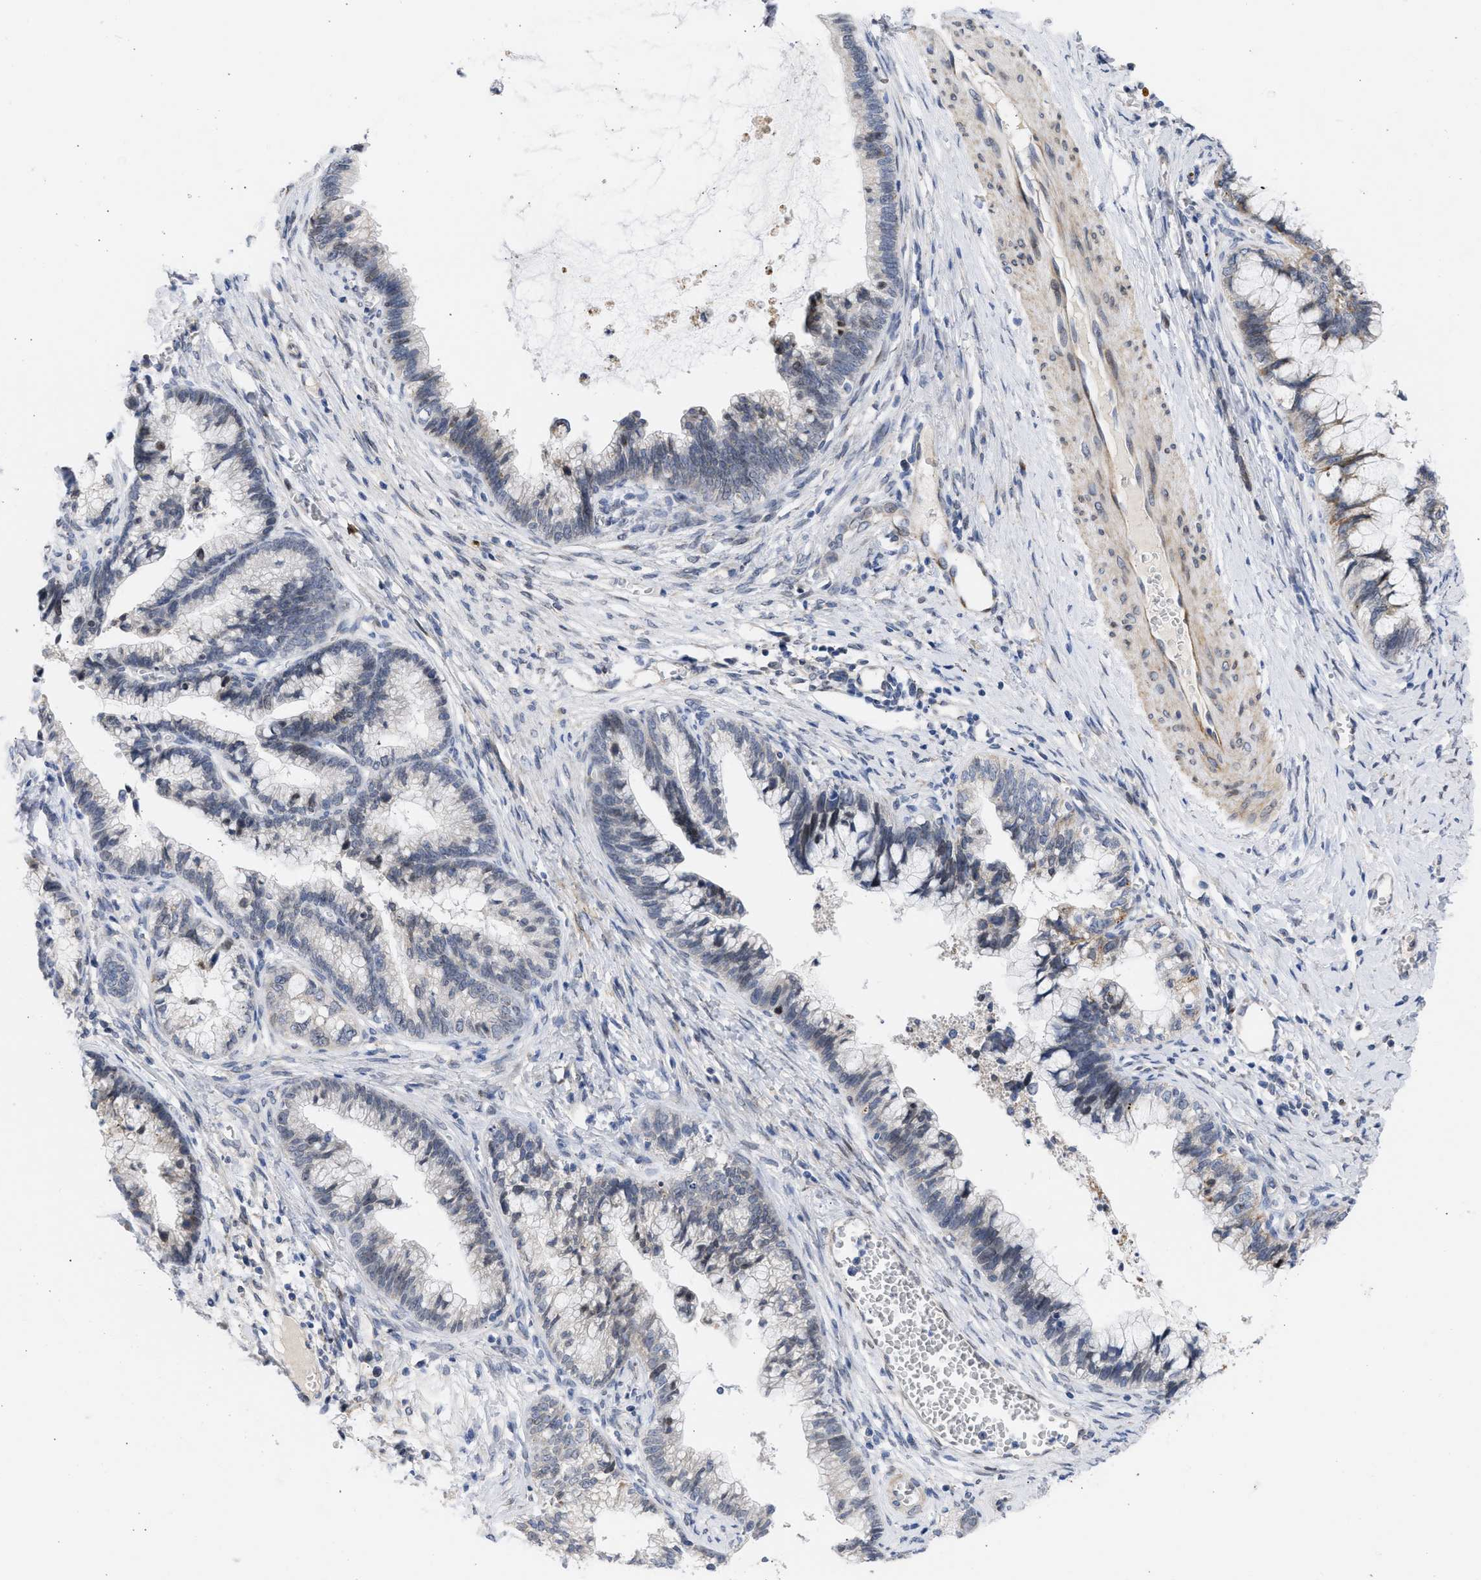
{"staining": {"intensity": "weak", "quantity": "<25%", "location": "cytoplasmic/membranous,nuclear"}, "tissue": "cervical cancer", "cell_type": "Tumor cells", "image_type": "cancer", "snomed": [{"axis": "morphology", "description": "Adenocarcinoma, NOS"}, {"axis": "topography", "description": "Cervix"}], "caption": "There is no significant expression in tumor cells of cervical cancer (adenocarcinoma).", "gene": "NUP35", "patient": {"sex": "female", "age": 44}}